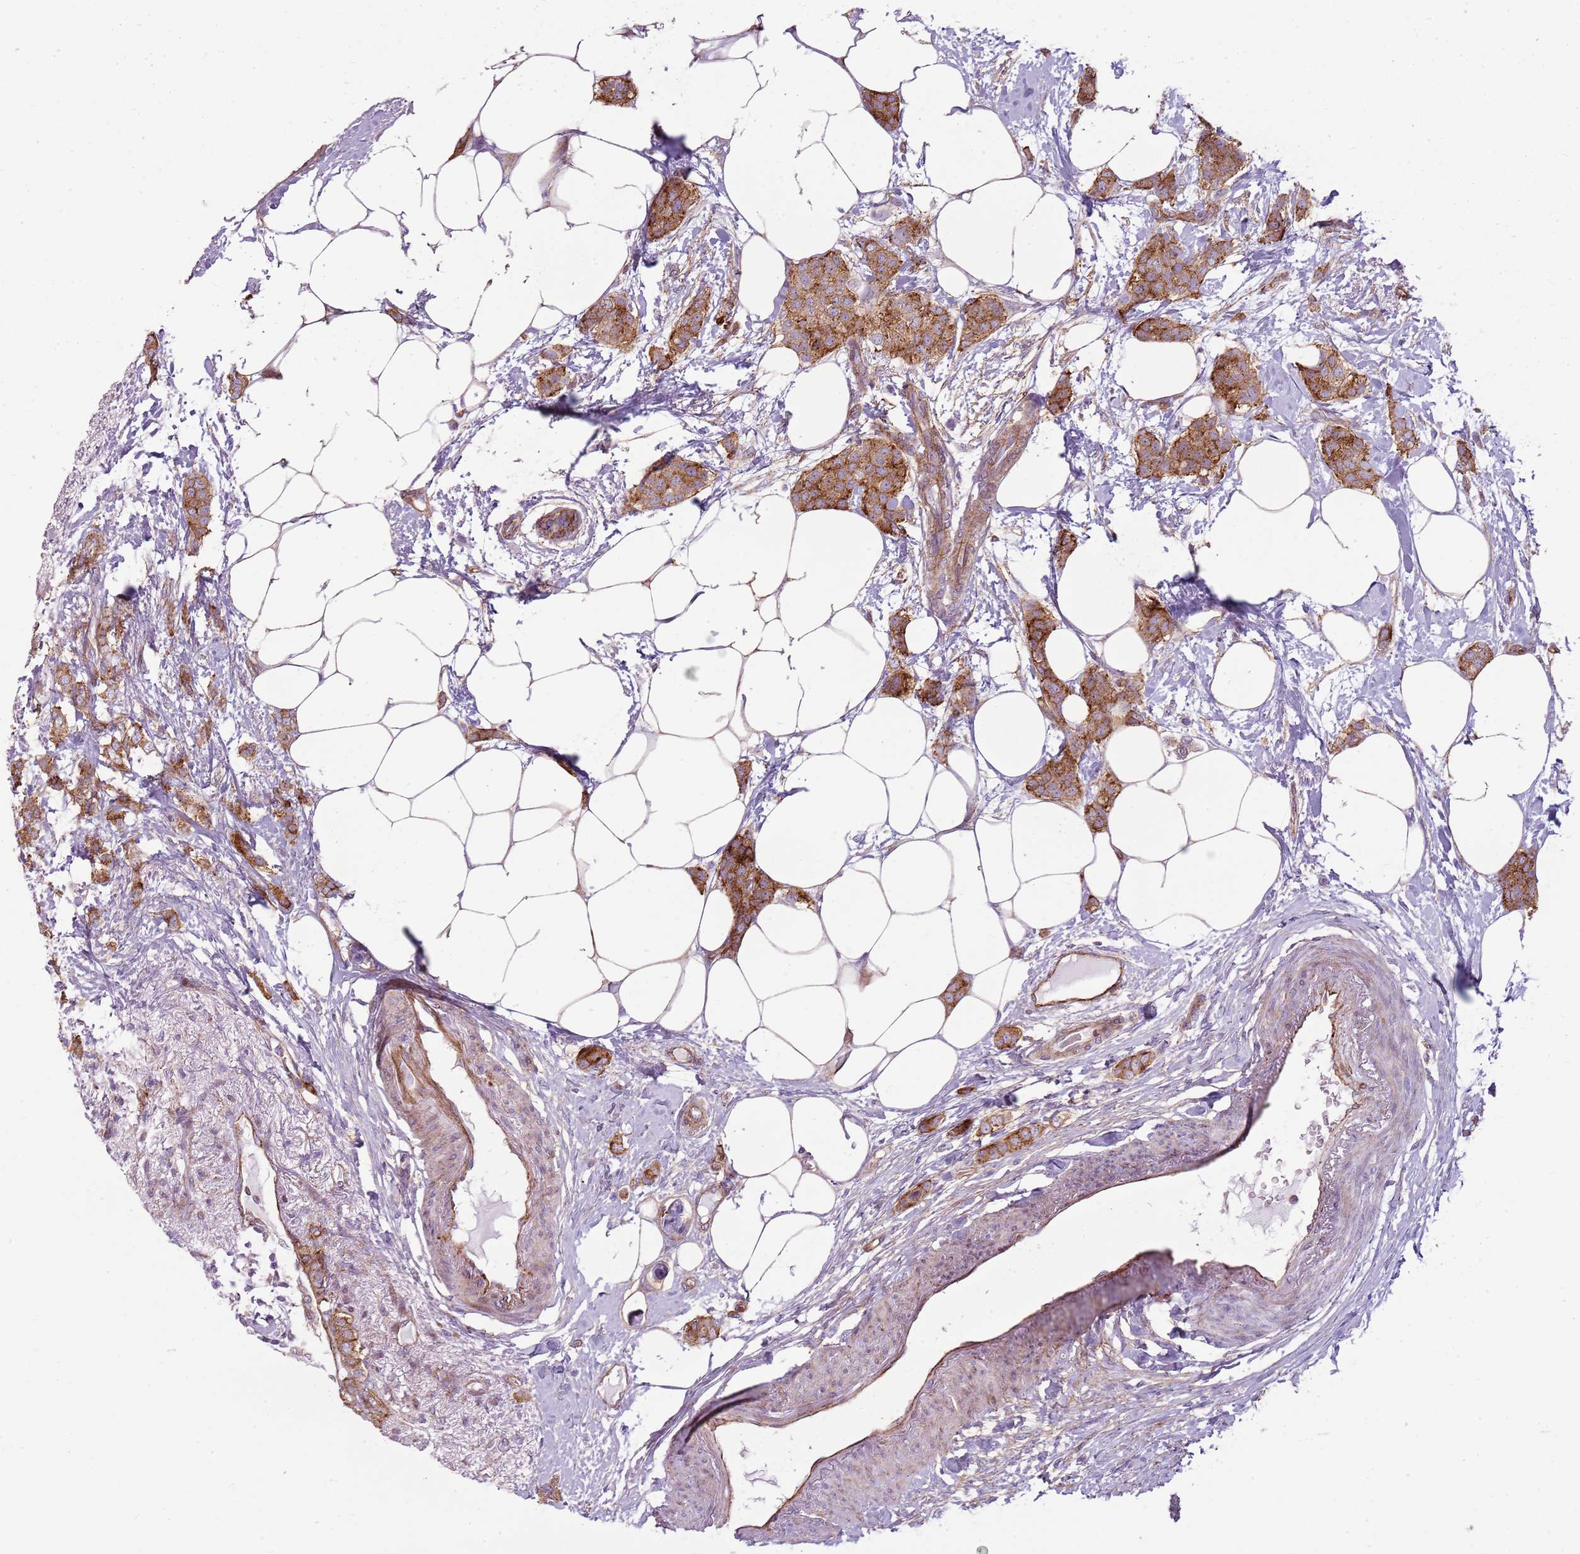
{"staining": {"intensity": "strong", "quantity": ">75%", "location": "cytoplasmic/membranous"}, "tissue": "breast cancer", "cell_type": "Tumor cells", "image_type": "cancer", "snomed": [{"axis": "morphology", "description": "Duct carcinoma"}, {"axis": "topography", "description": "Breast"}], "caption": "Immunohistochemistry (IHC) of human breast intraductal carcinoma shows high levels of strong cytoplasmic/membranous staining in approximately >75% of tumor cells.", "gene": "SNX1", "patient": {"sex": "female", "age": 72}}